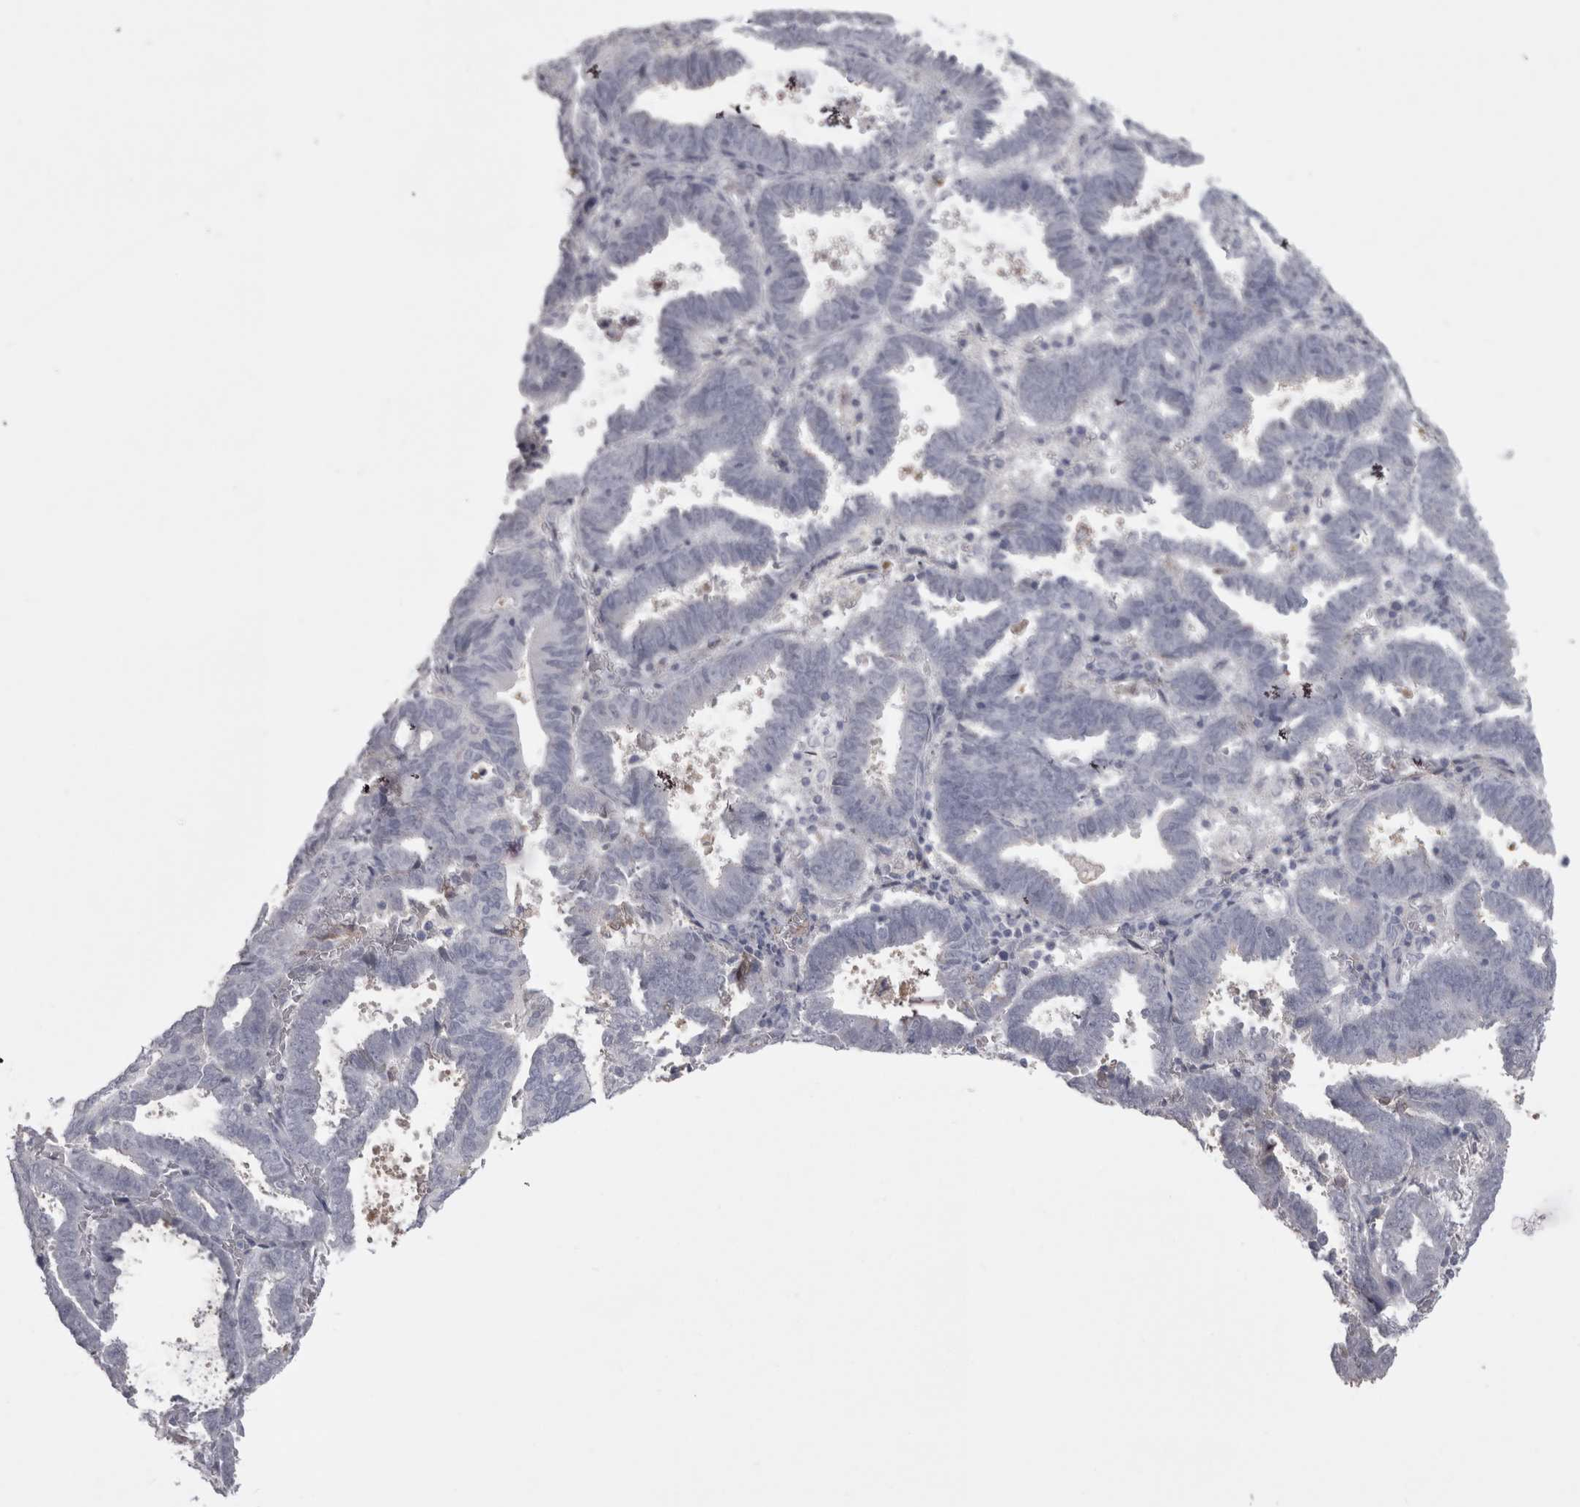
{"staining": {"intensity": "negative", "quantity": "none", "location": "none"}, "tissue": "endometrial cancer", "cell_type": "Tumor cells", "image_type": "cancer", "snomed": [{"axis": "morphology", "description": "Adenocarcinoma, NOS"}, {"axis": "topography", "description": "Uterus"}], "caption": "Endometrial cancer was stained to show a protein in brown. There is no significant expression in tumor cells.", "gene": "SAA4", "patient": {"sex": "female", "age": 83}}